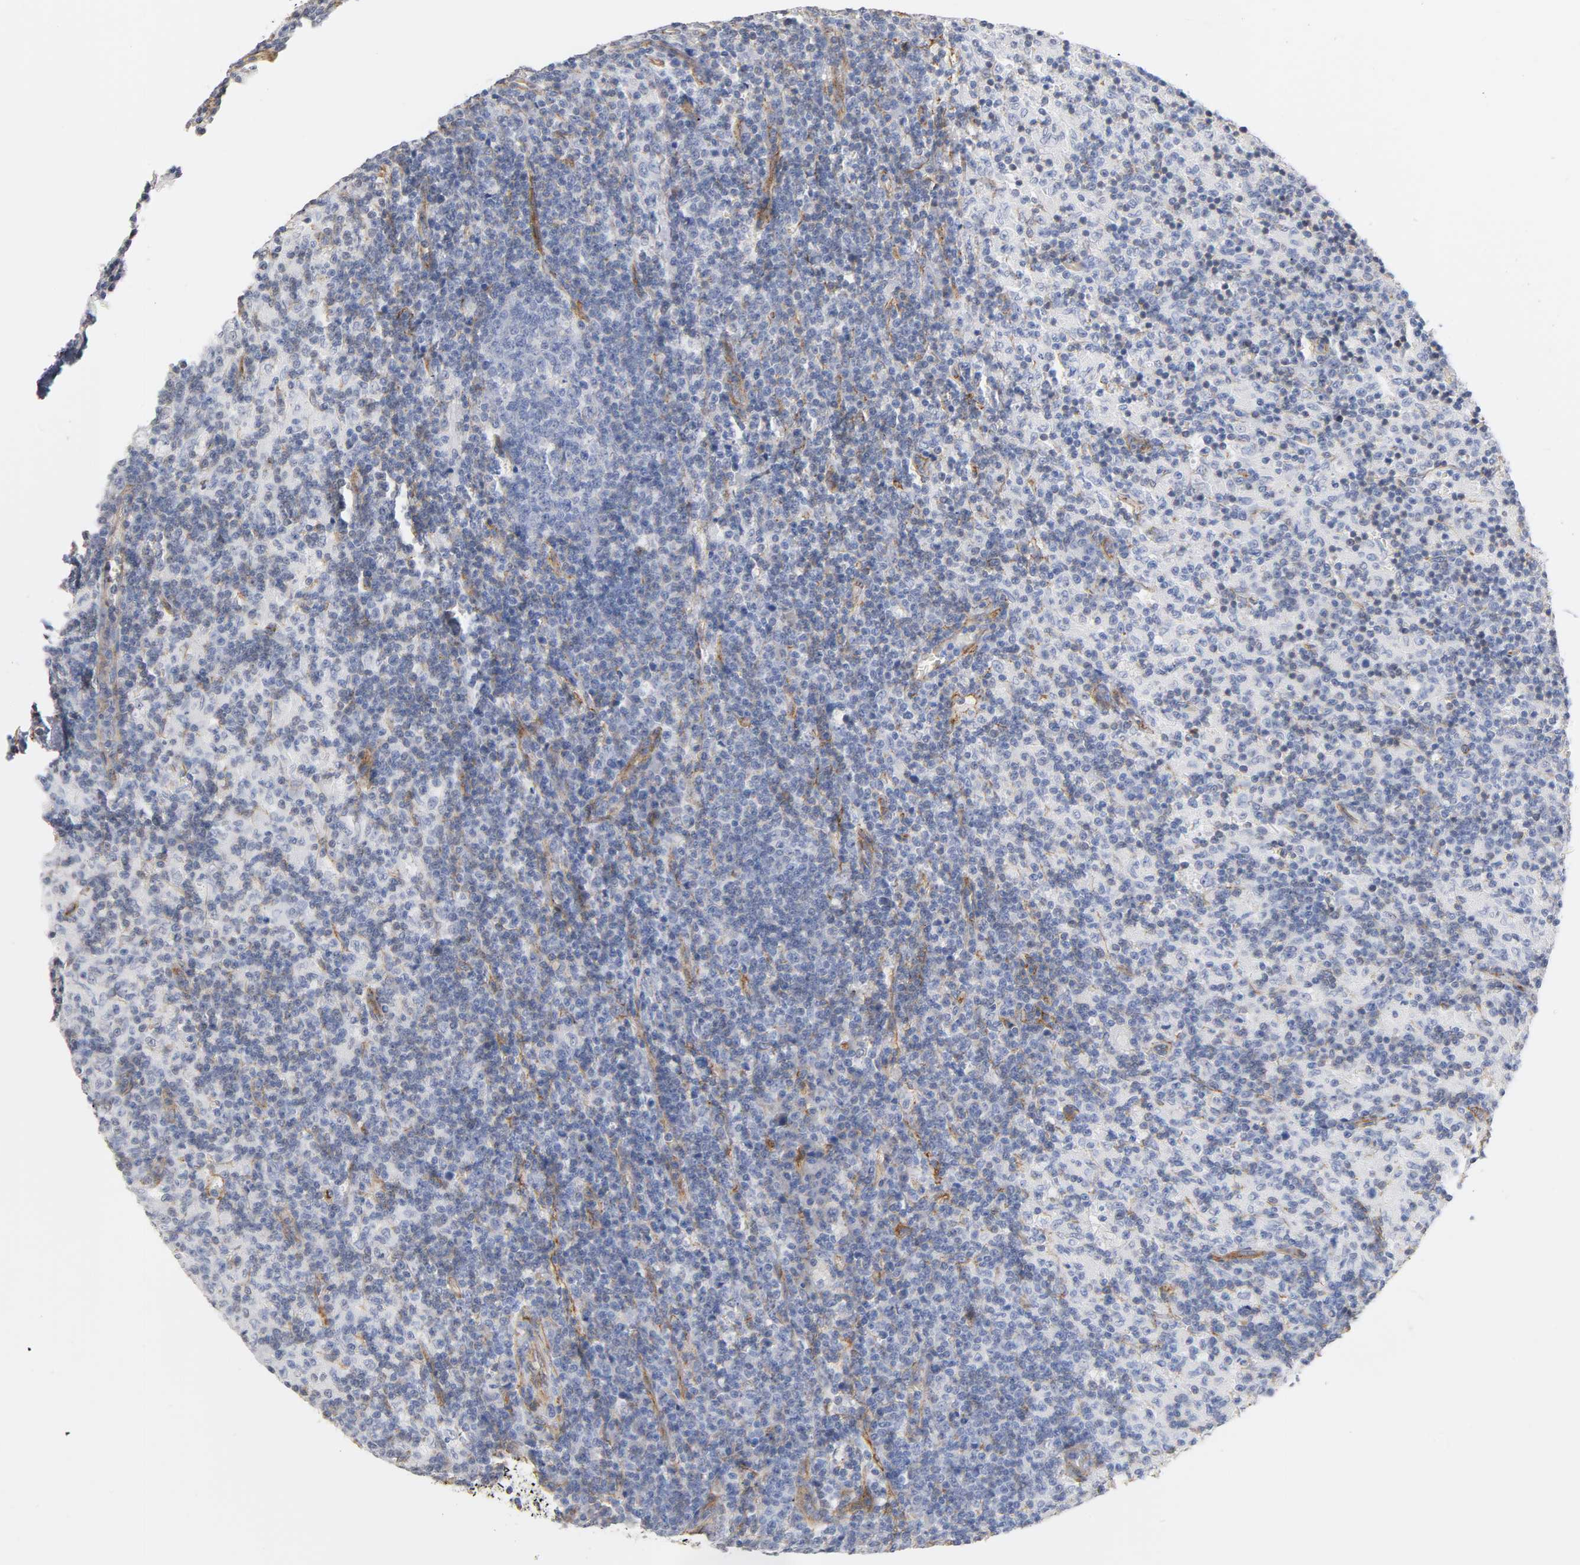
{"staining": {"intensity": "weak", "quantity": "<25%", "location": "cytoplasmic/membranous"}, "tissue": "lymph node", "cell_type": "Germinal center cells", "image_type": "normal", "snomed": [{"axis": "morphology", "description": "Normal tissue, NOS"}, {"axis": "morphology", "description": "Inflammation, NOS"}, {"axis": "topography", "description": "Lymph node"}], "caption": "High power microscopy photomicrograph of an IHC micrograph of benign lymph node, revealing no significant expression in germinal center cells.", "gene": "SPTAN1", "patient": {"sex": "male", "age": 55}}